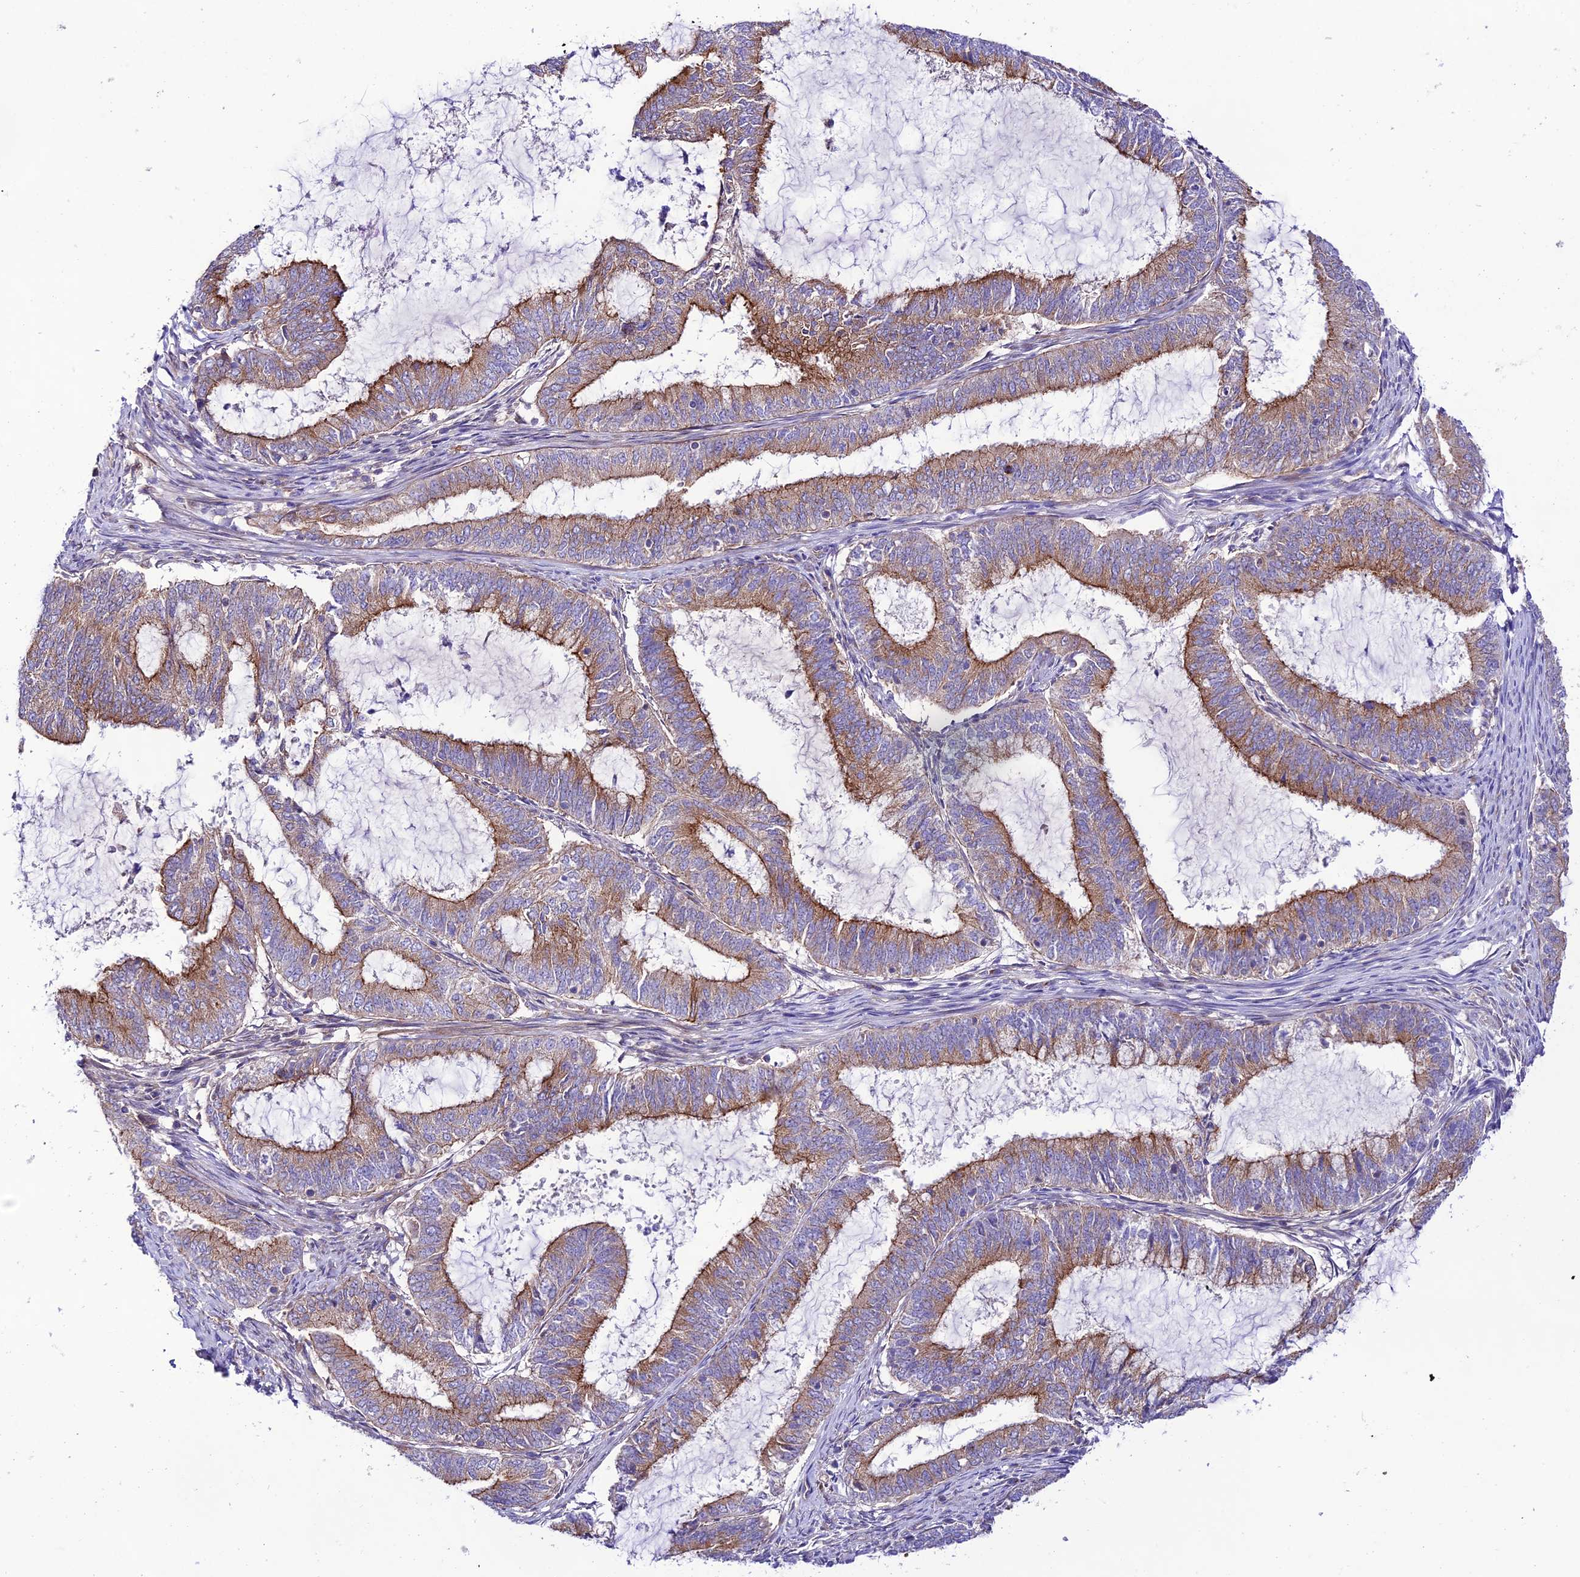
{"staining": {"intensity": "moderate", "quantity": "25%-75%", "location": "cytoplasmic/membranous"}, "tissue": "endometrial cancer", "cell_type": "Tumor cells", "image_type": "cancer", "snomed": [{"axis": "morphology", "description": "Adenocarcinoma, NOS"}, {"axis": "topography", "description": "Endometrium"}], "caption": "Protein expression analysis of endometrial cancer (adenocarcinoma) reveals moderate cytoplasmic/membranous positivity in about 25%-75% of tumor cells.", "gene": "LACTB2", "patient": {"sex": "female", "age": 51}}